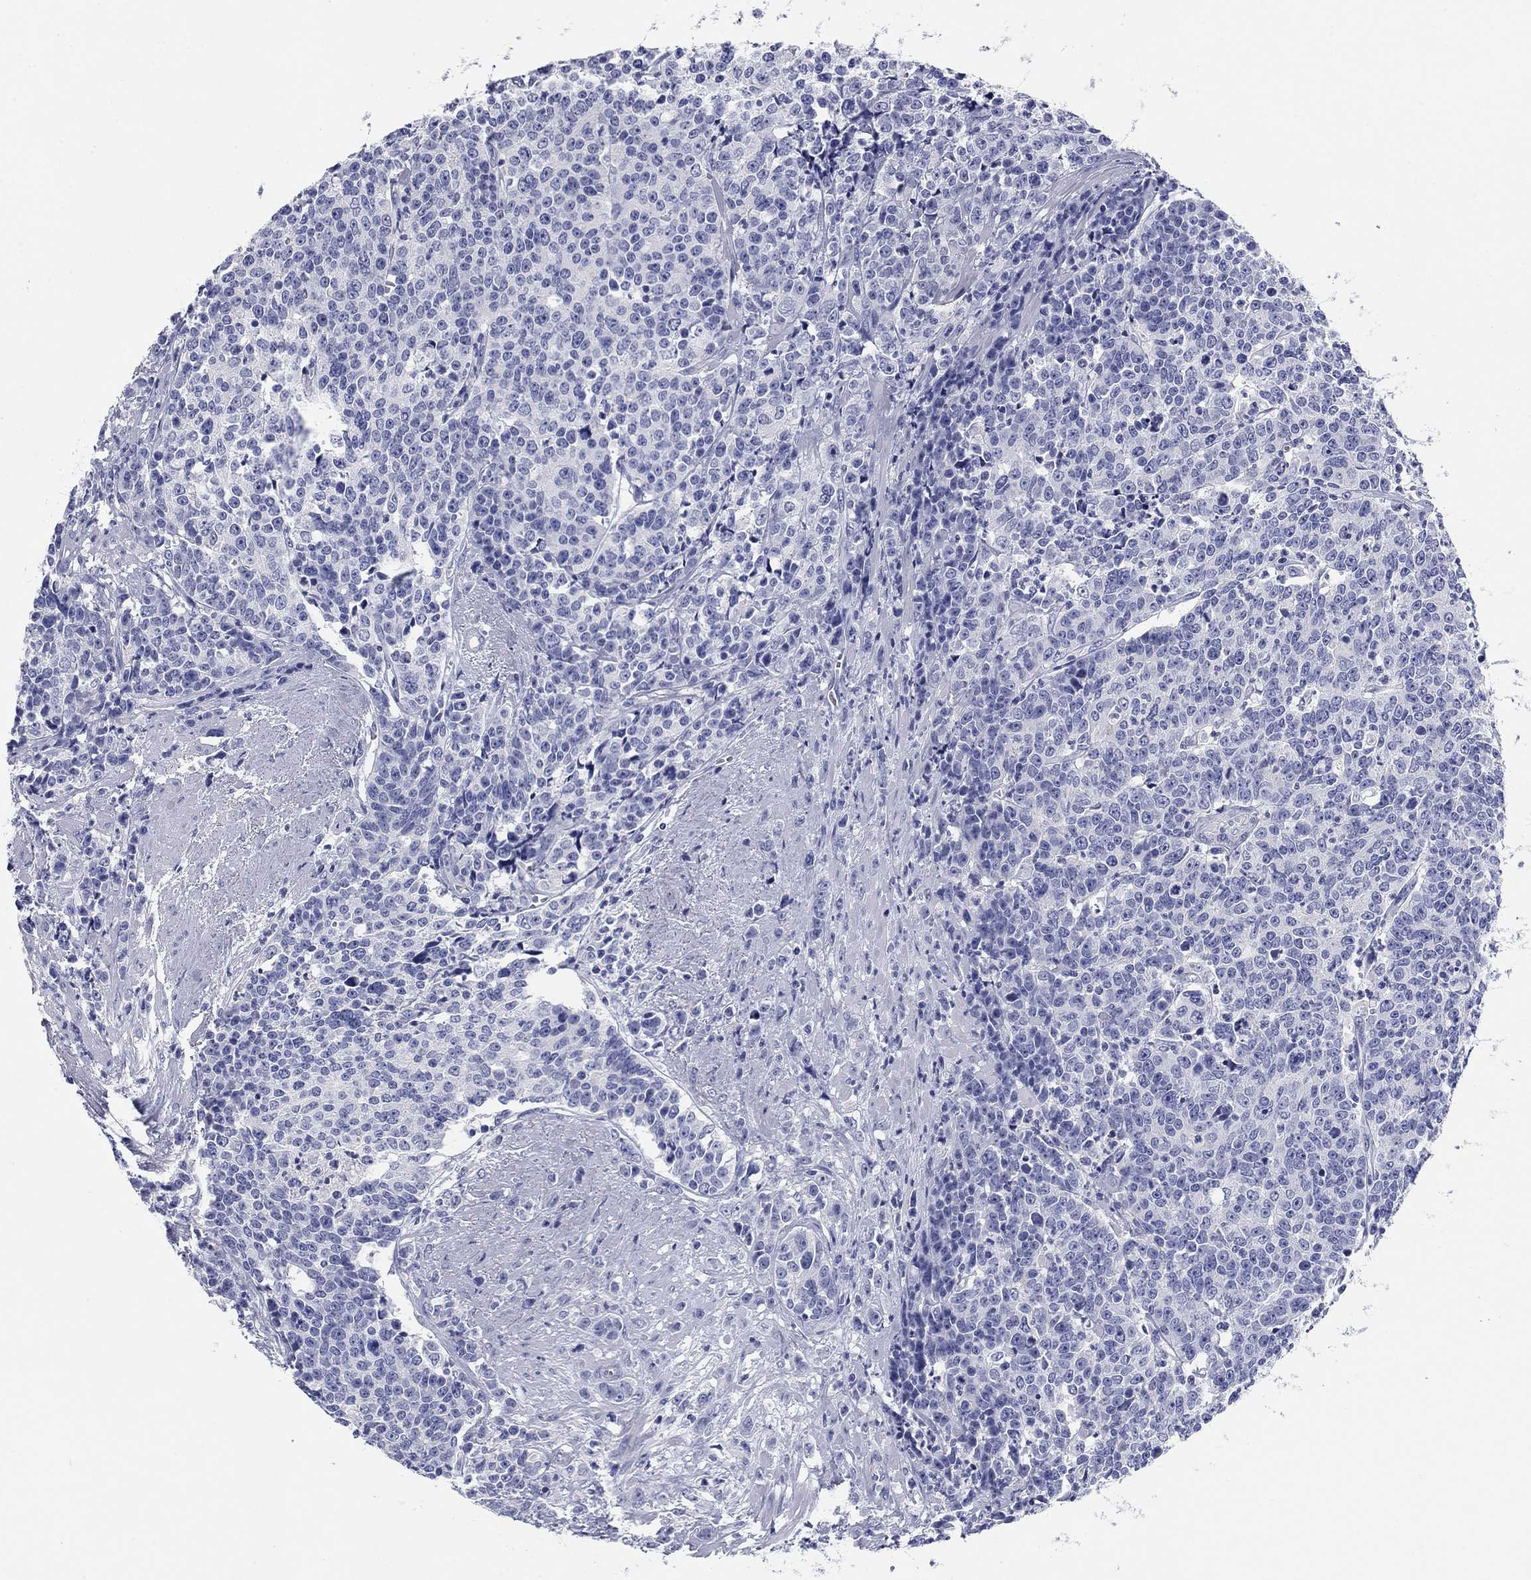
{"staining": {"intensity": "negative", "quantity": "none", "location": "none"}, "tissue": "prostate cancer", "cell_type": "Tumor cells", "image_type": "cancer", "snomed": [{"axis": "morphology", "description": "Adenocarcinoma, NOS"}, {"axis": "topography", "description": "Prostate"}], "caption": "This is an IHC histopathology image of prostate cancer. There is no staining in tumor cells.", "gene": "KCNH1", "patient": {"sex": "male", "age": 67}}